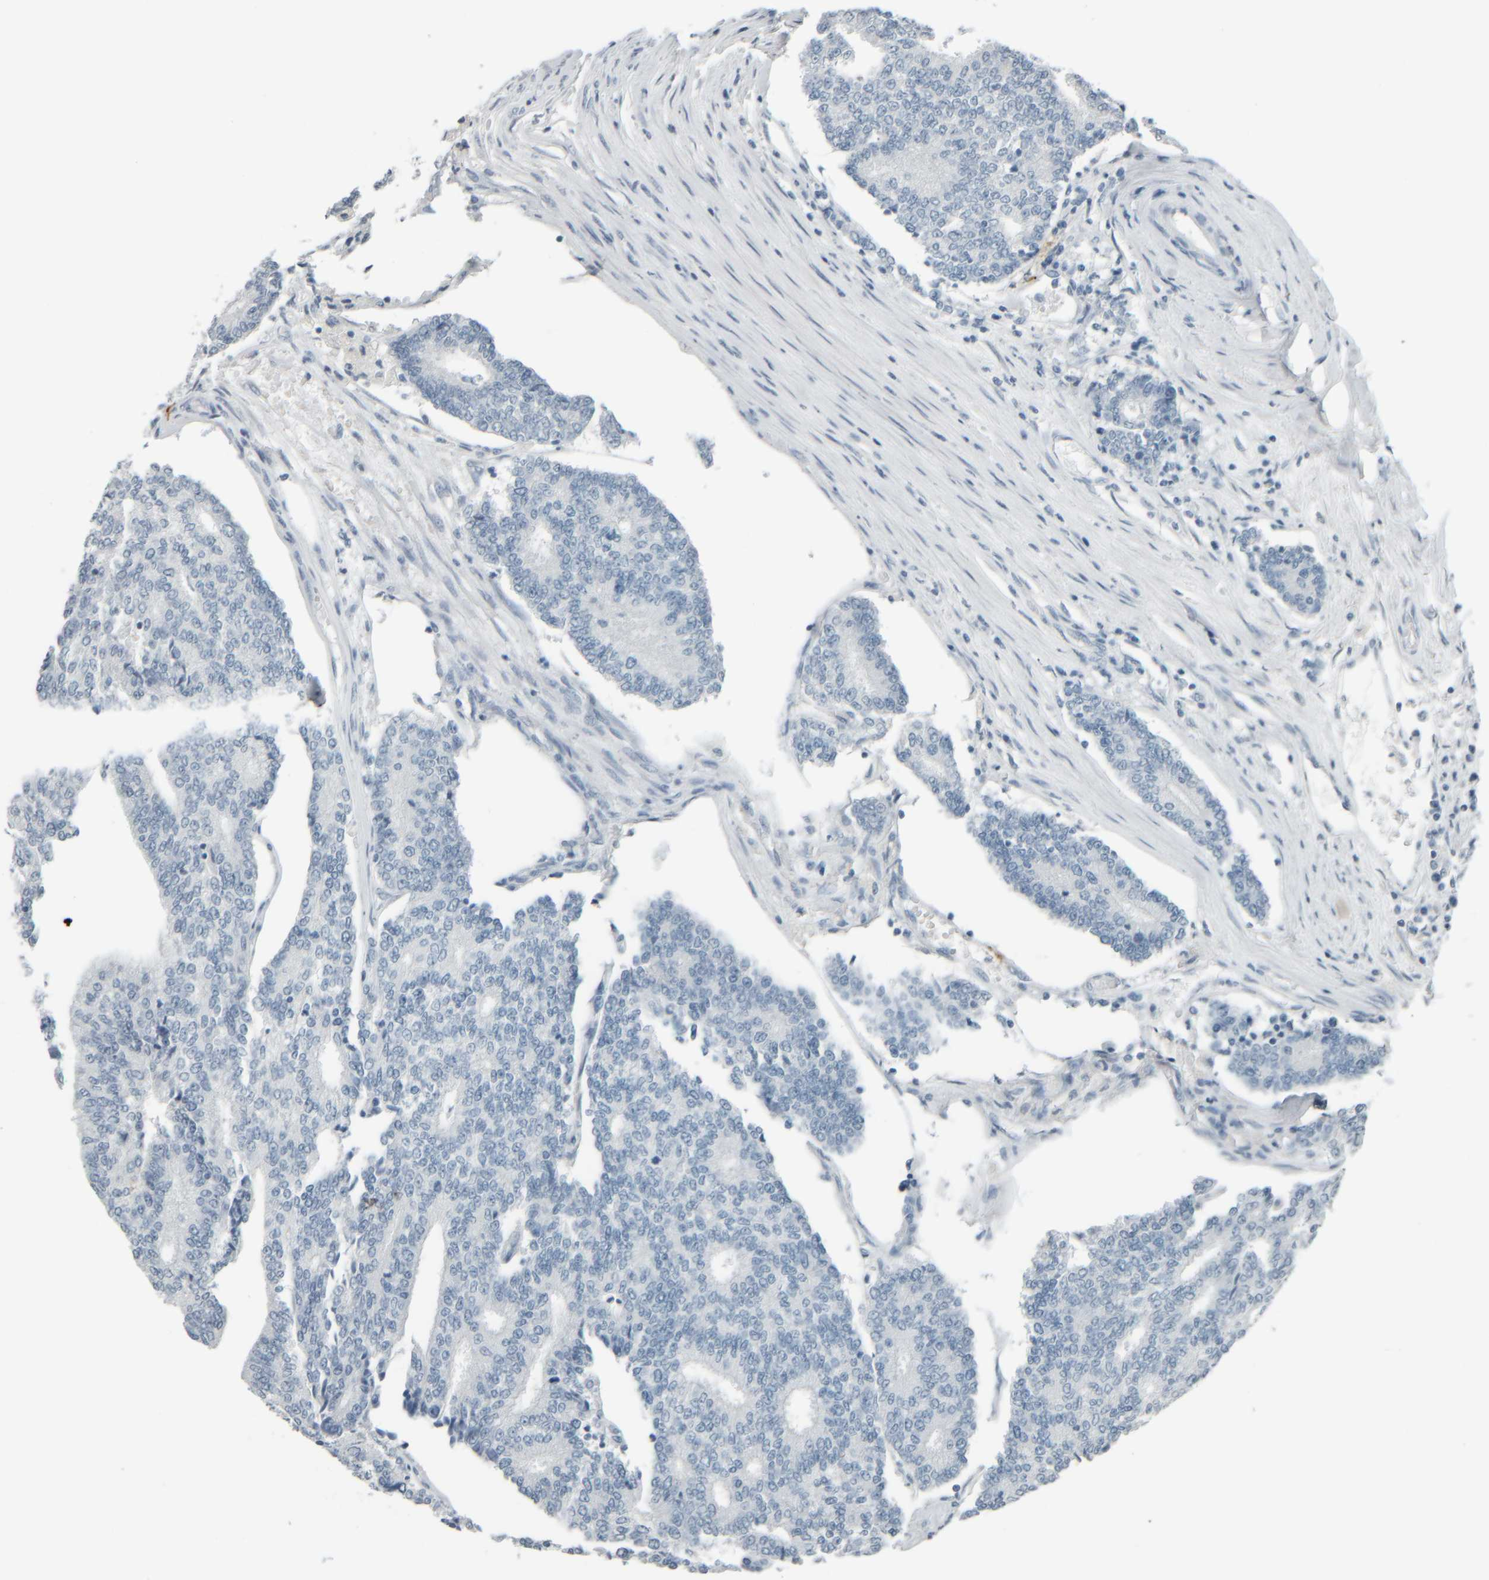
{"staining": {"intensity": "negative", "quantity": "none", "location": "none"}, "tissue": "prostate cancer", "cell_type": "Tumor cells", "image_type": "cancer", "snomed": [{"axis": "morphology", "description": "Normal tissue, NOS"}, {"axis": "morphology", "description": "Adenocarcinoma, High grade"}, {"axis": "topography", "description": "Prostate"}, {"axis": "topography", "description": "Seminal veicle"}], "caption": "This histopathology image is of prostate cancer (high-grade adenocarcinoma) stained with immunohistochemistry to label a protein in brown with the nuclei are counter-stained blue. There is no expression in tumor cells. (Stains: DAB (3,3'-diaminobenzidine) immunohistochemistry (IHC) with hematoxylin counter stain, Microscopy: brightfield microscopy at high magnification).", "gene": "TPSAB1", "patient": {"sex": "male", "age": 55}}